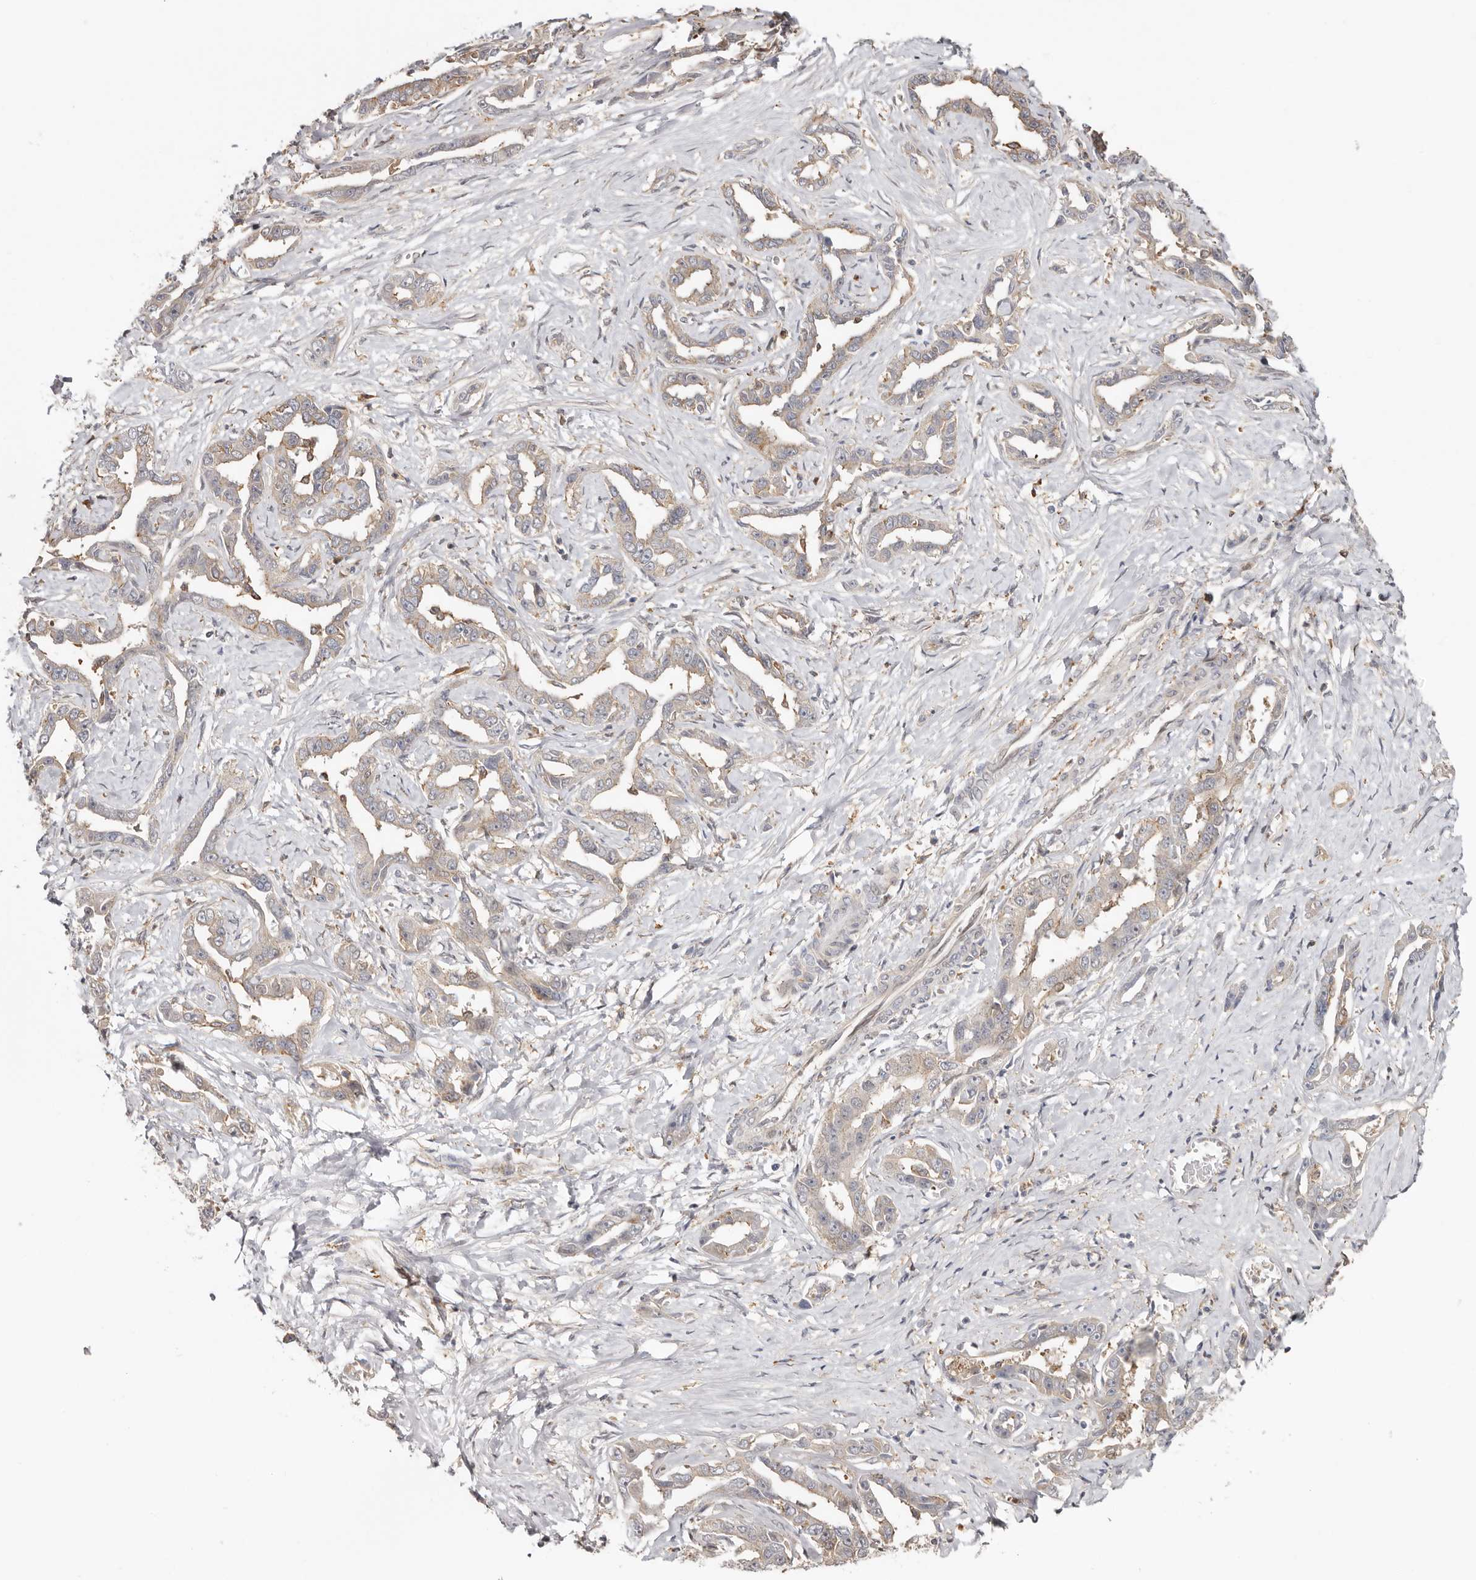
{"staining": {"intensity": "weak", "quantity": "<25%", "location": "cytoplasmic/membranous"}, "tissue": "liver cancer", "cell_type": "Tumor cells", "image_type": "cancer", "snomed": [{"axis": "morphology", "description": "Cholangiocarcinoma"}, {"axis": "topography", "description": "Liver"}], "caption": "An immunohistochemistry histopathology image of liver cancer (cholangiocarcinoma) is shown. There is no staining in tumor cells of liver cancer (cholangiocarcinoma). The staining is performed using DAB (3,3'-diaminobenzidine) brown chromogen with nuclei counter-stained in using hematoxylin.", "gene": "MSRB2", "patient": {"sex": "male", "age": 59}}